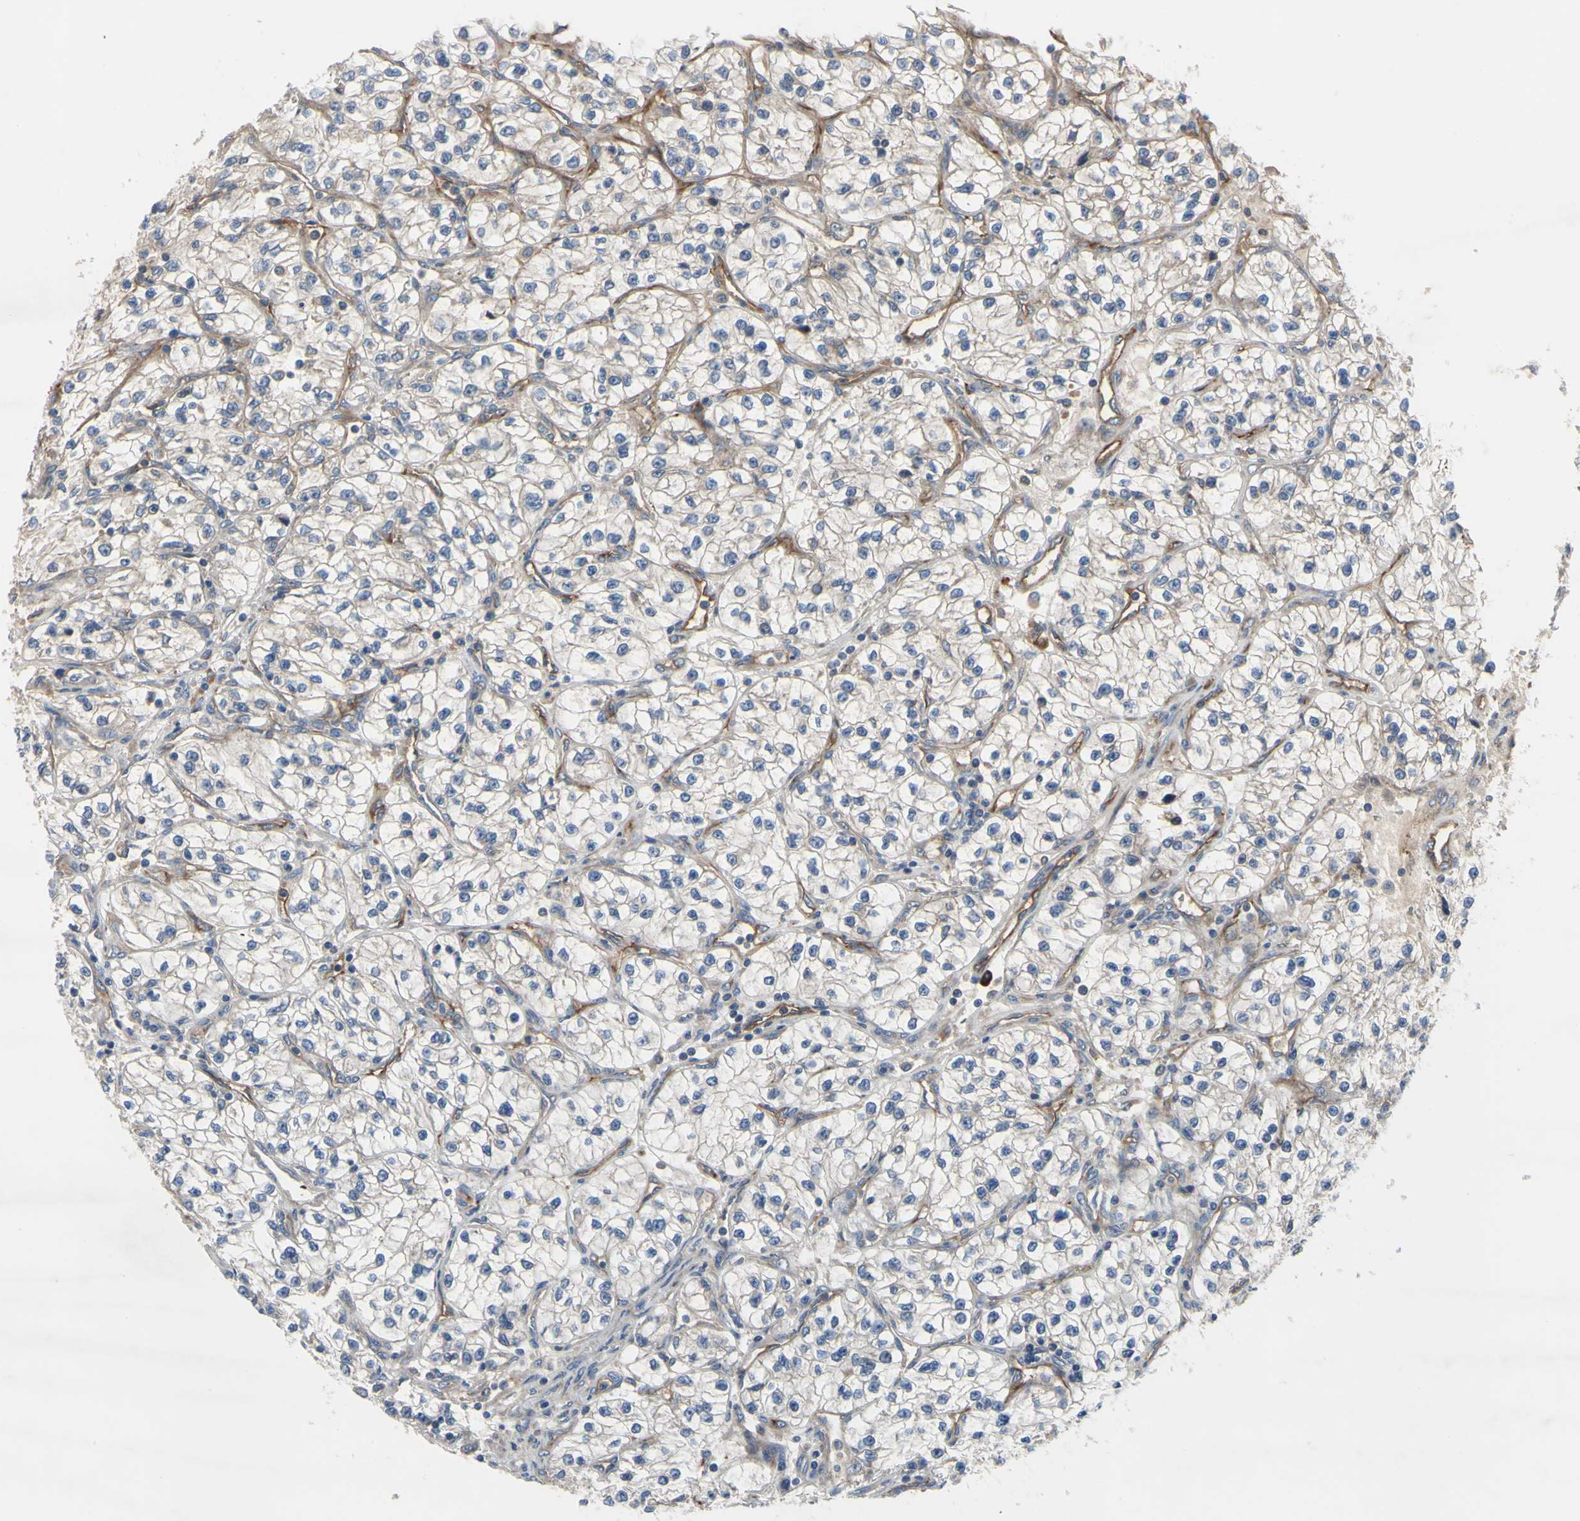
{"staining": {"intensity": "weak", "quantity": "<25%", "location": "cytoplasmic/membranous"}, "tissue": "renal cancer", "cell_type": "Tumor cells", "image_type": "cancer", "snomed": [{"axis": "morphology", "description": "Adenocarcinoma, NOS"}, {"axis": "topography", "description": "Kidney"}], "caption": "DAB (3,3'-diaminobenzidine) immunohistochemical staining of human adenocarcinoma (renal) reveals no significant staining in tumor cells.", "gene": "XIAP", "patient": {"sex": "female", "age": 57}}